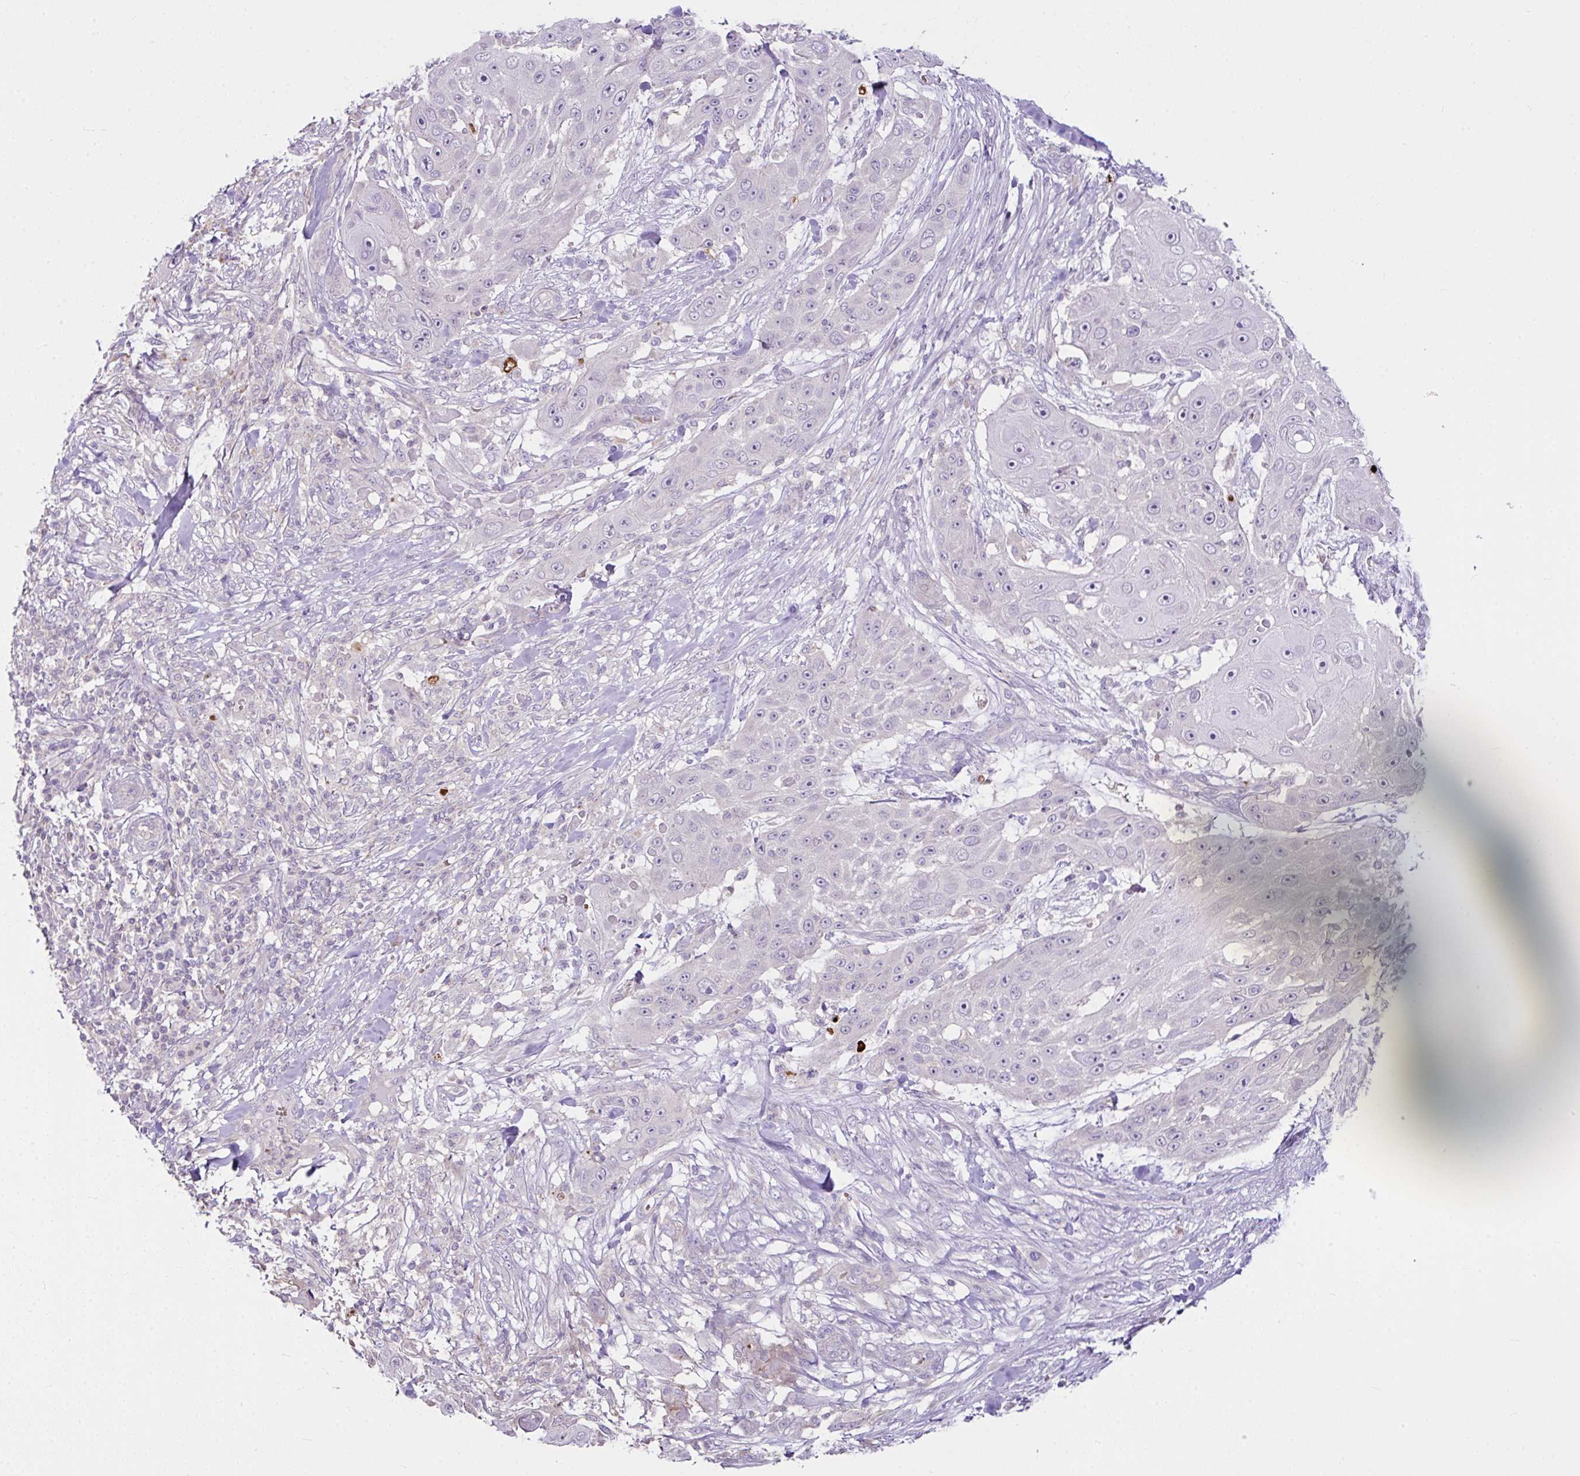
{"staining": {"intensity": "negative", "quantity": "none", "location": "none"}, "tissue": "skin cancer", "cell_type": "Tumor cells", "image_type": "cancer", "snomed": [{"axis": "morphology", "description": "Squamous cell carcinoma, NOS"}, {"axis": "topography", "description": "Skin"}], "caption": "This is a histopathology image of immunohistochemistry (IHC) staining of squamous cell carcinoma (skin), which shows no positivity in tumor cells.", "gene": "D2HGDH", "patient": {"sex": "female", "age": 86}}